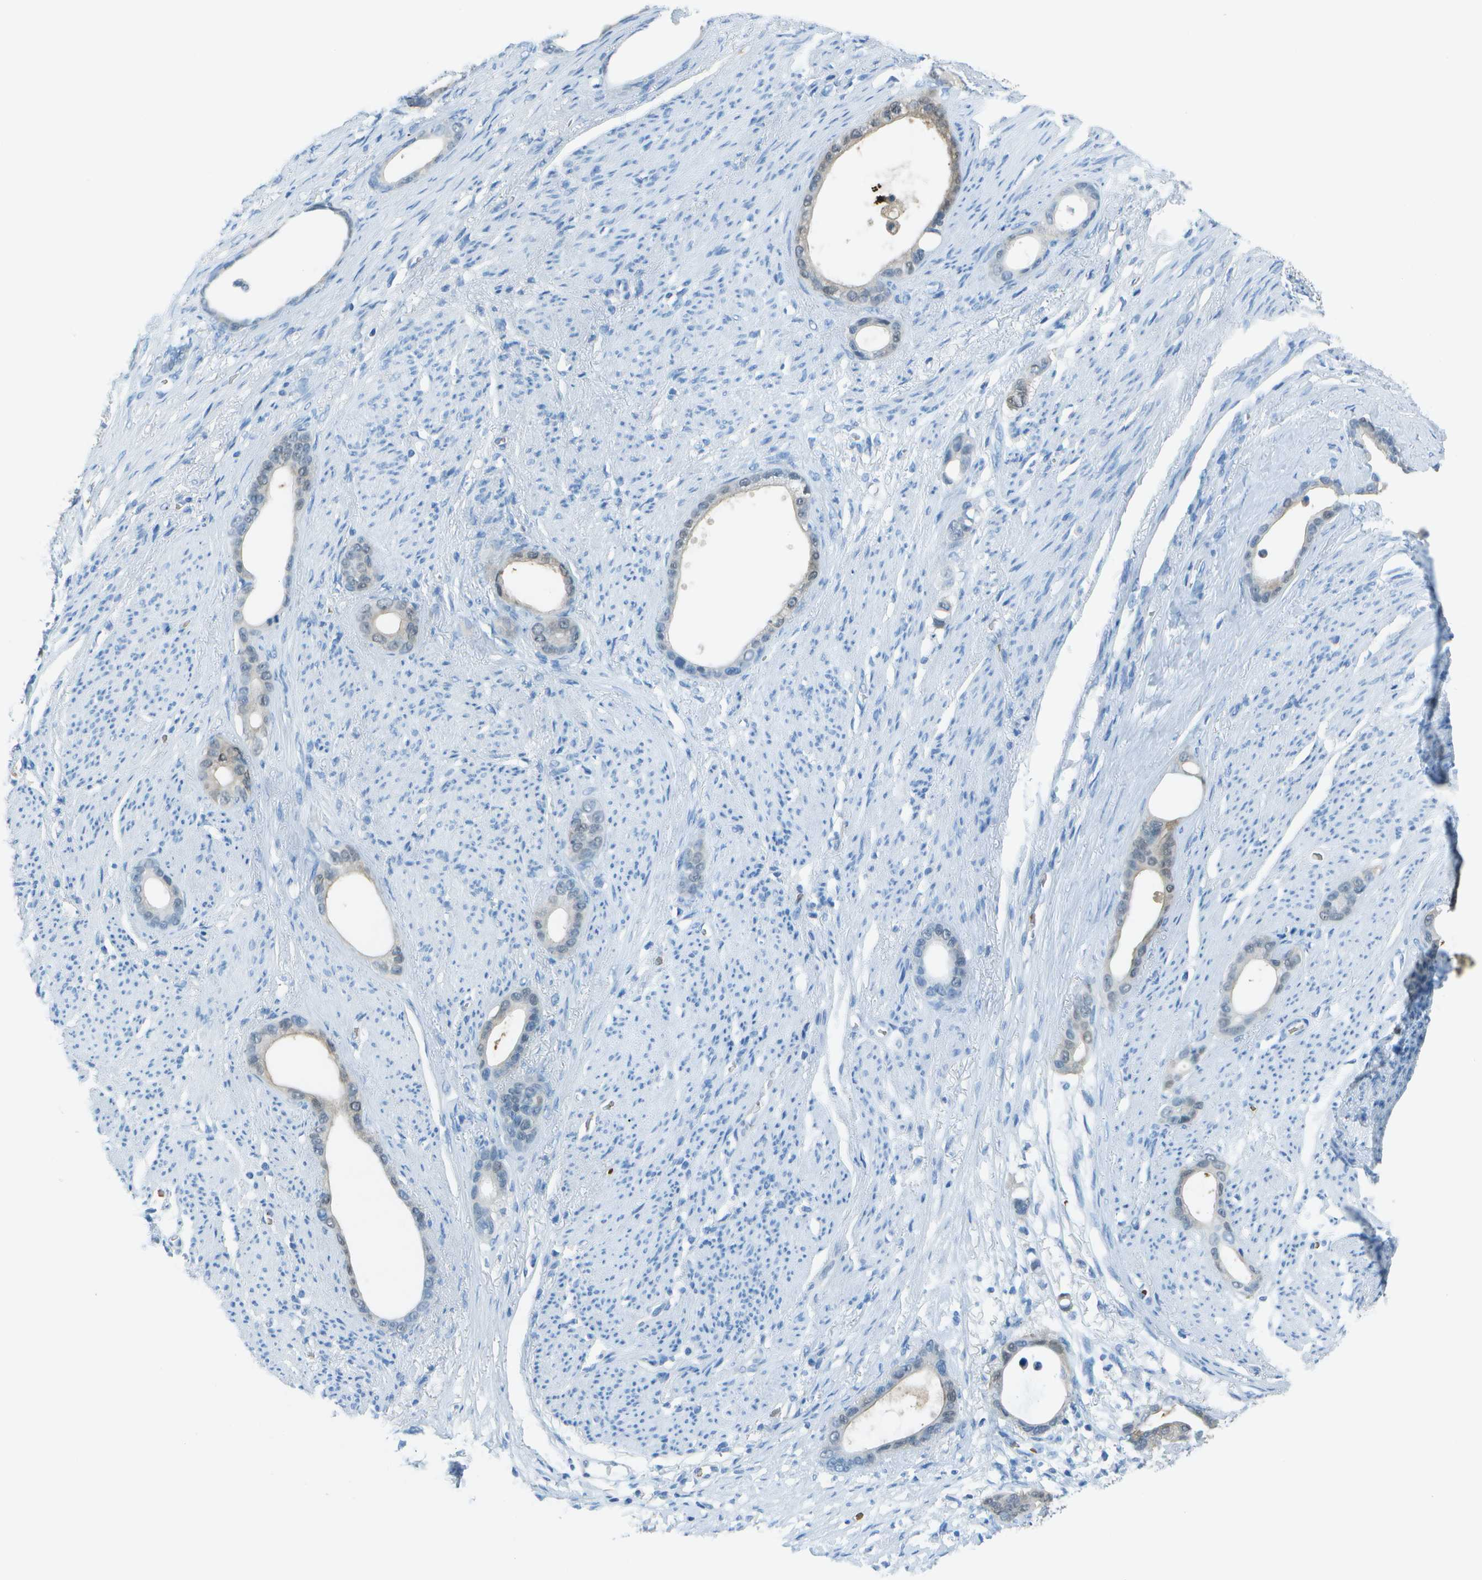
{"staining": {"intensity": "weak", "quantity": "<25%", "location": "nuclear"}, "tissue": "stomach cancer", "cell_type": "Tumor cells", "image_type": "cancer", "snomed": [{"axis": "morphology", "description": "Adenocarcinoma, NOS"}, {"axis": "topography", "description": "Stomach"}], "caption": "A histopathology image of stomach cancer stained for a protein displays no brown staining in tumor cells.", "gene": "ASL", "patient": {"sex": "female", "age": 75}}